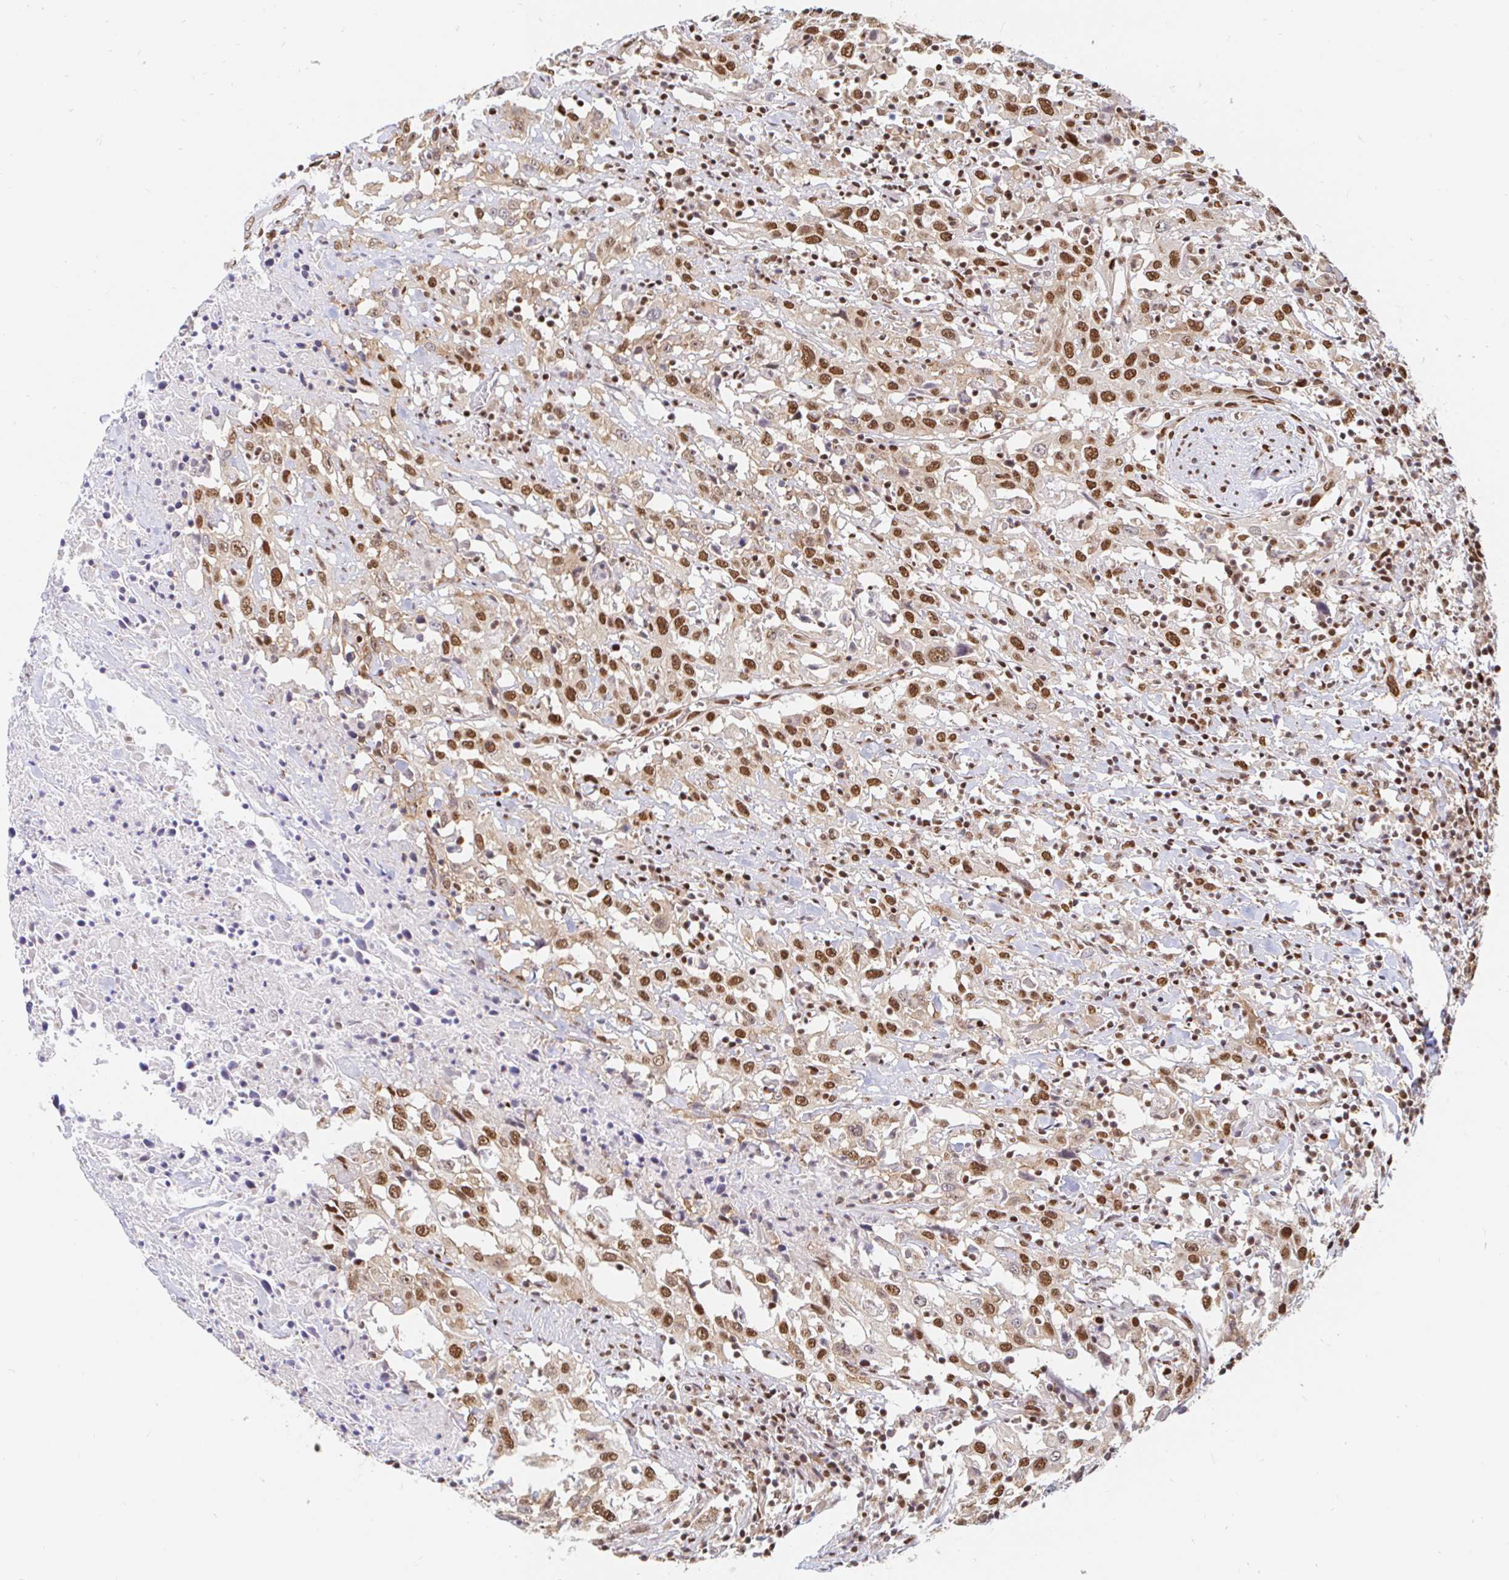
{"staining": {"intensity": "moderate", "quantity": ">75%", "location": "nuclear"}, "tissue": "urothelial cancer", "cell_type": "Tumor cells", "image_type": "cancer", "snomed": [{"axis": "morphology", "description": "Urothelial carcinoma, High grade"}, {"axis": "topography", "description": "Urinary bladder"}], "caption": "Immunohistochemical staining of urothelial cancer demonstrates medium levels of moderate nuclear protein staining in approximately >75% of tumor cells.", "gene": "RBMX", "patient": {"sex": "male", "age": 61}}